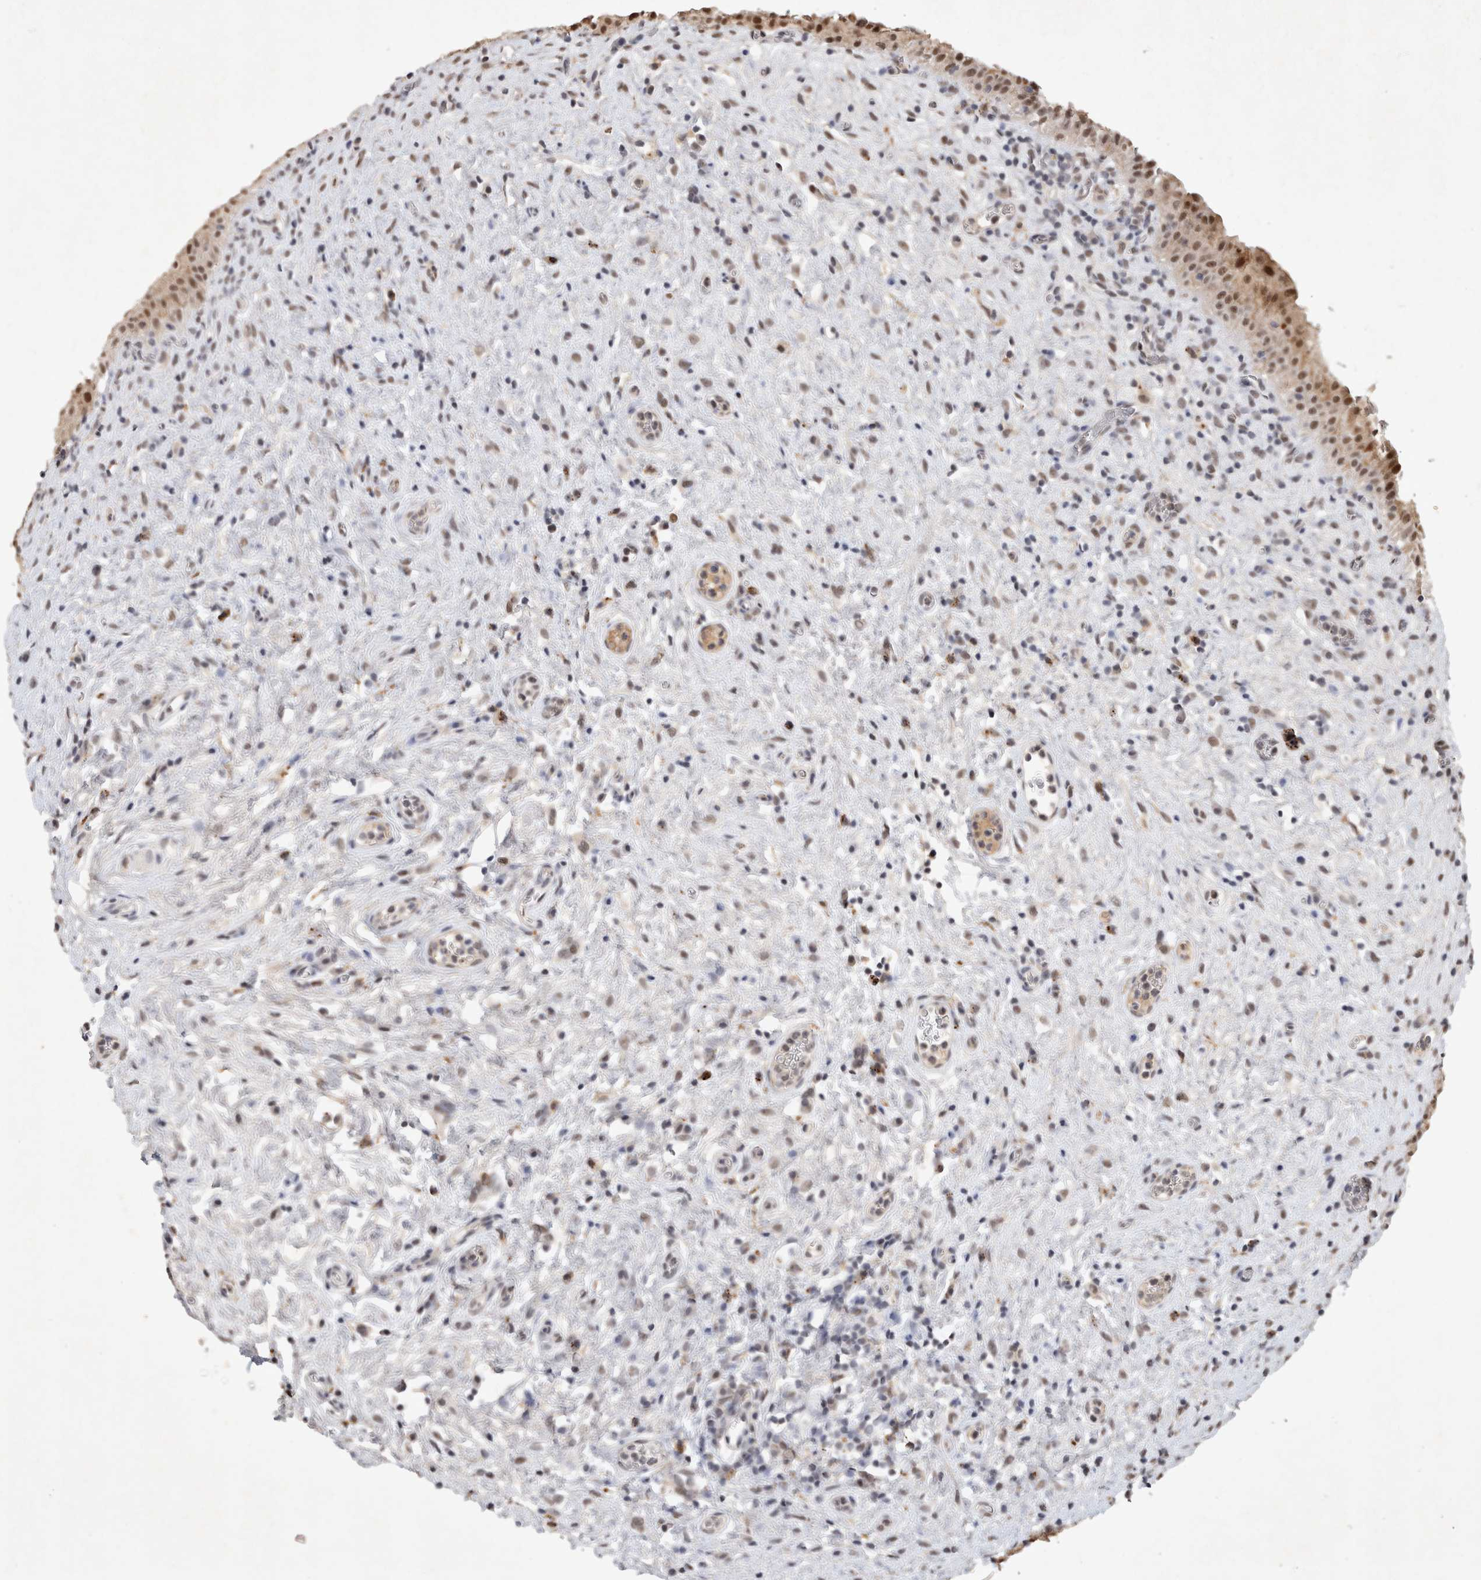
{"staining": {"intensity": "moderate", "quantity": "25%-75%", "location": "cytoplasmic/membranous,nuclear"}, "tissue": "urinary bladder", "cell_type": "Urothelial cells", "image_type": "normal", "snomed": [{"axis": "morphology", "description": "Normal tissue, NOS"}, {"axis": "topography", "description": "Urinary bladder"}], "caption": "Immunohistochemistry (IHC) (DAB) staining of benign urinary bladder demonstrates moderate cytoplasmic/membranous,nuclear protein expression in about 25%-75% of urothelial cells.", "gene": "XRCC5", "patient": {"sex": "male", "age": 82}}